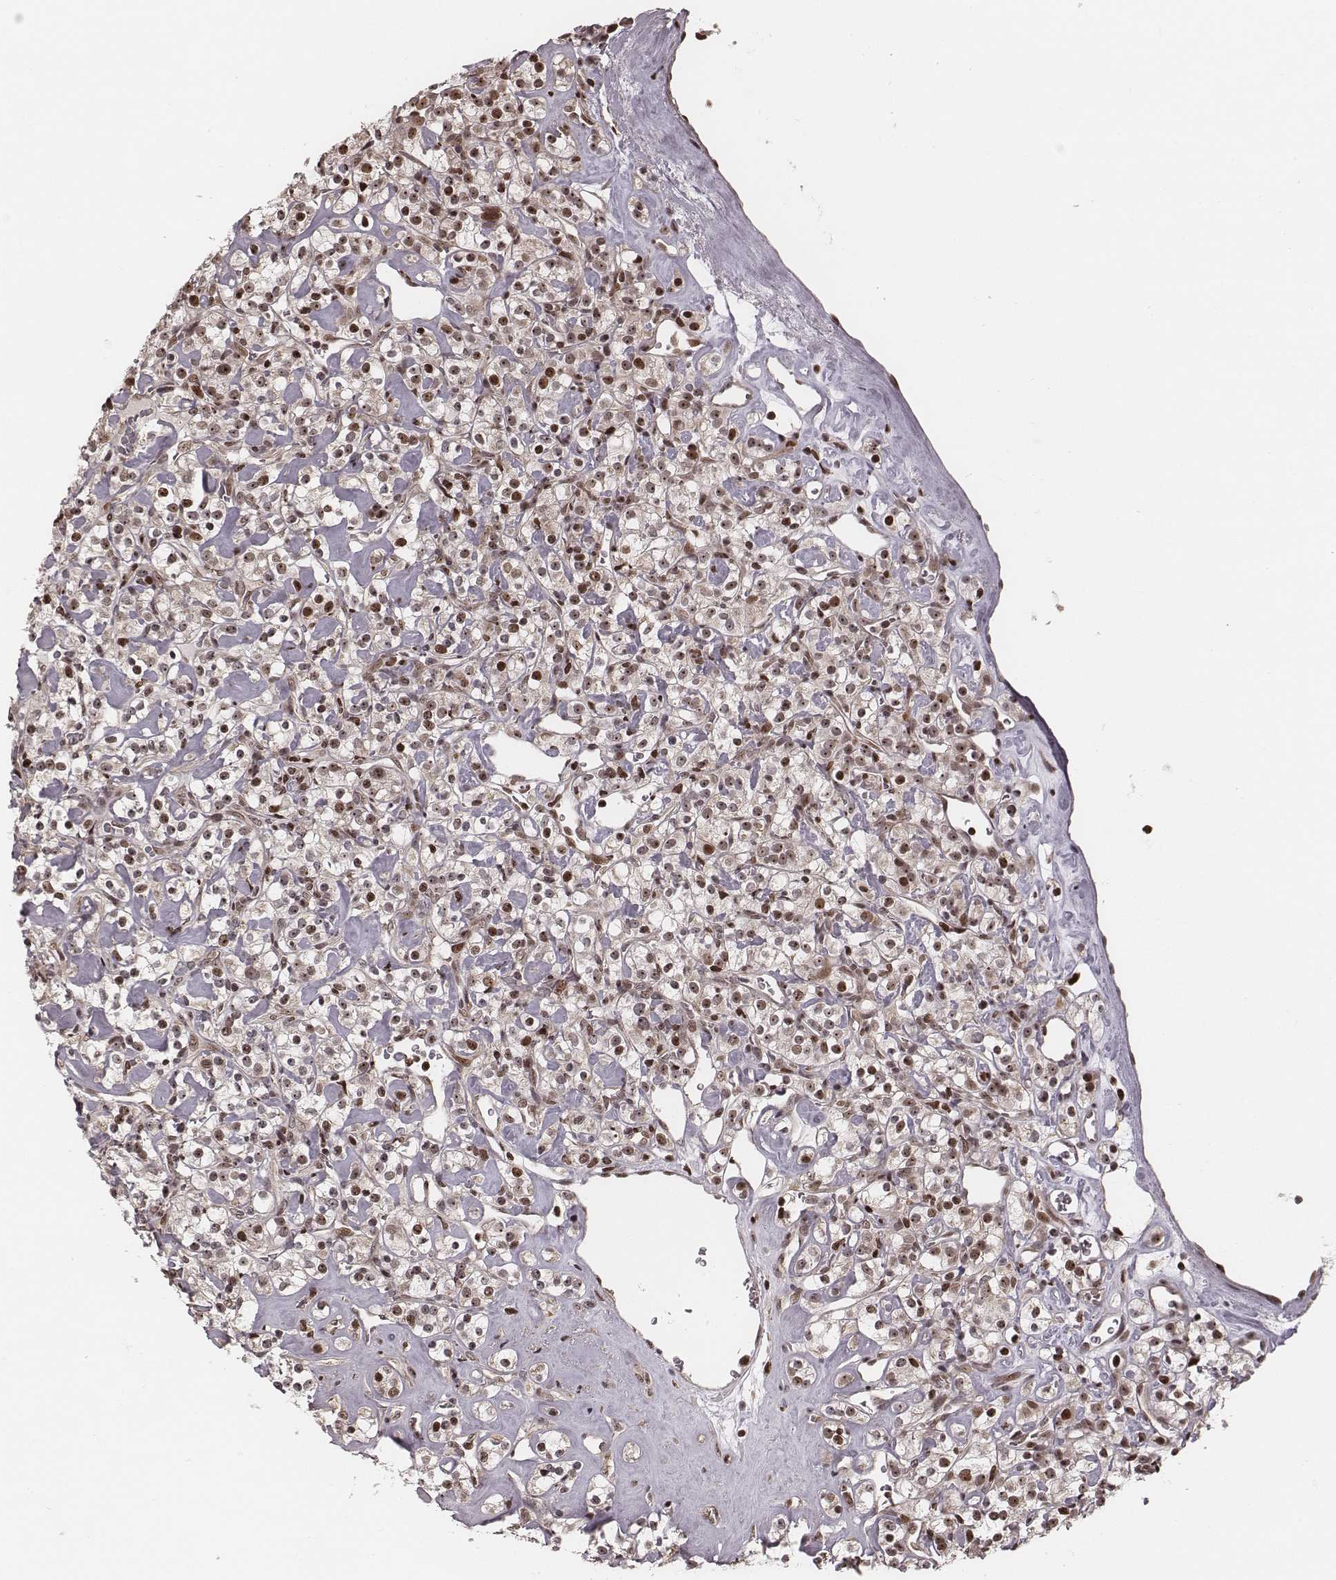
{"staining": {"intensity": "moderate", "quantity": "25%-75%", "location": "nuclear"}, "tissue": "renal cancer", "cell_type": "Tumor cells", "image_type": "cancer", "snomed": [{"axis": "morphology", "description": "Adenocarcinoma, NOS"}, {"axis": "topography", "description": "Kidney"}], "caption": "DAB immunohistochemical staining of adenocarcinoma (renal) displays moderate nuclear protein expression in approximately 25%-75% of tumor cells.", "gene": "VRK3", "patient": {"sex": "male", "age": 77}}